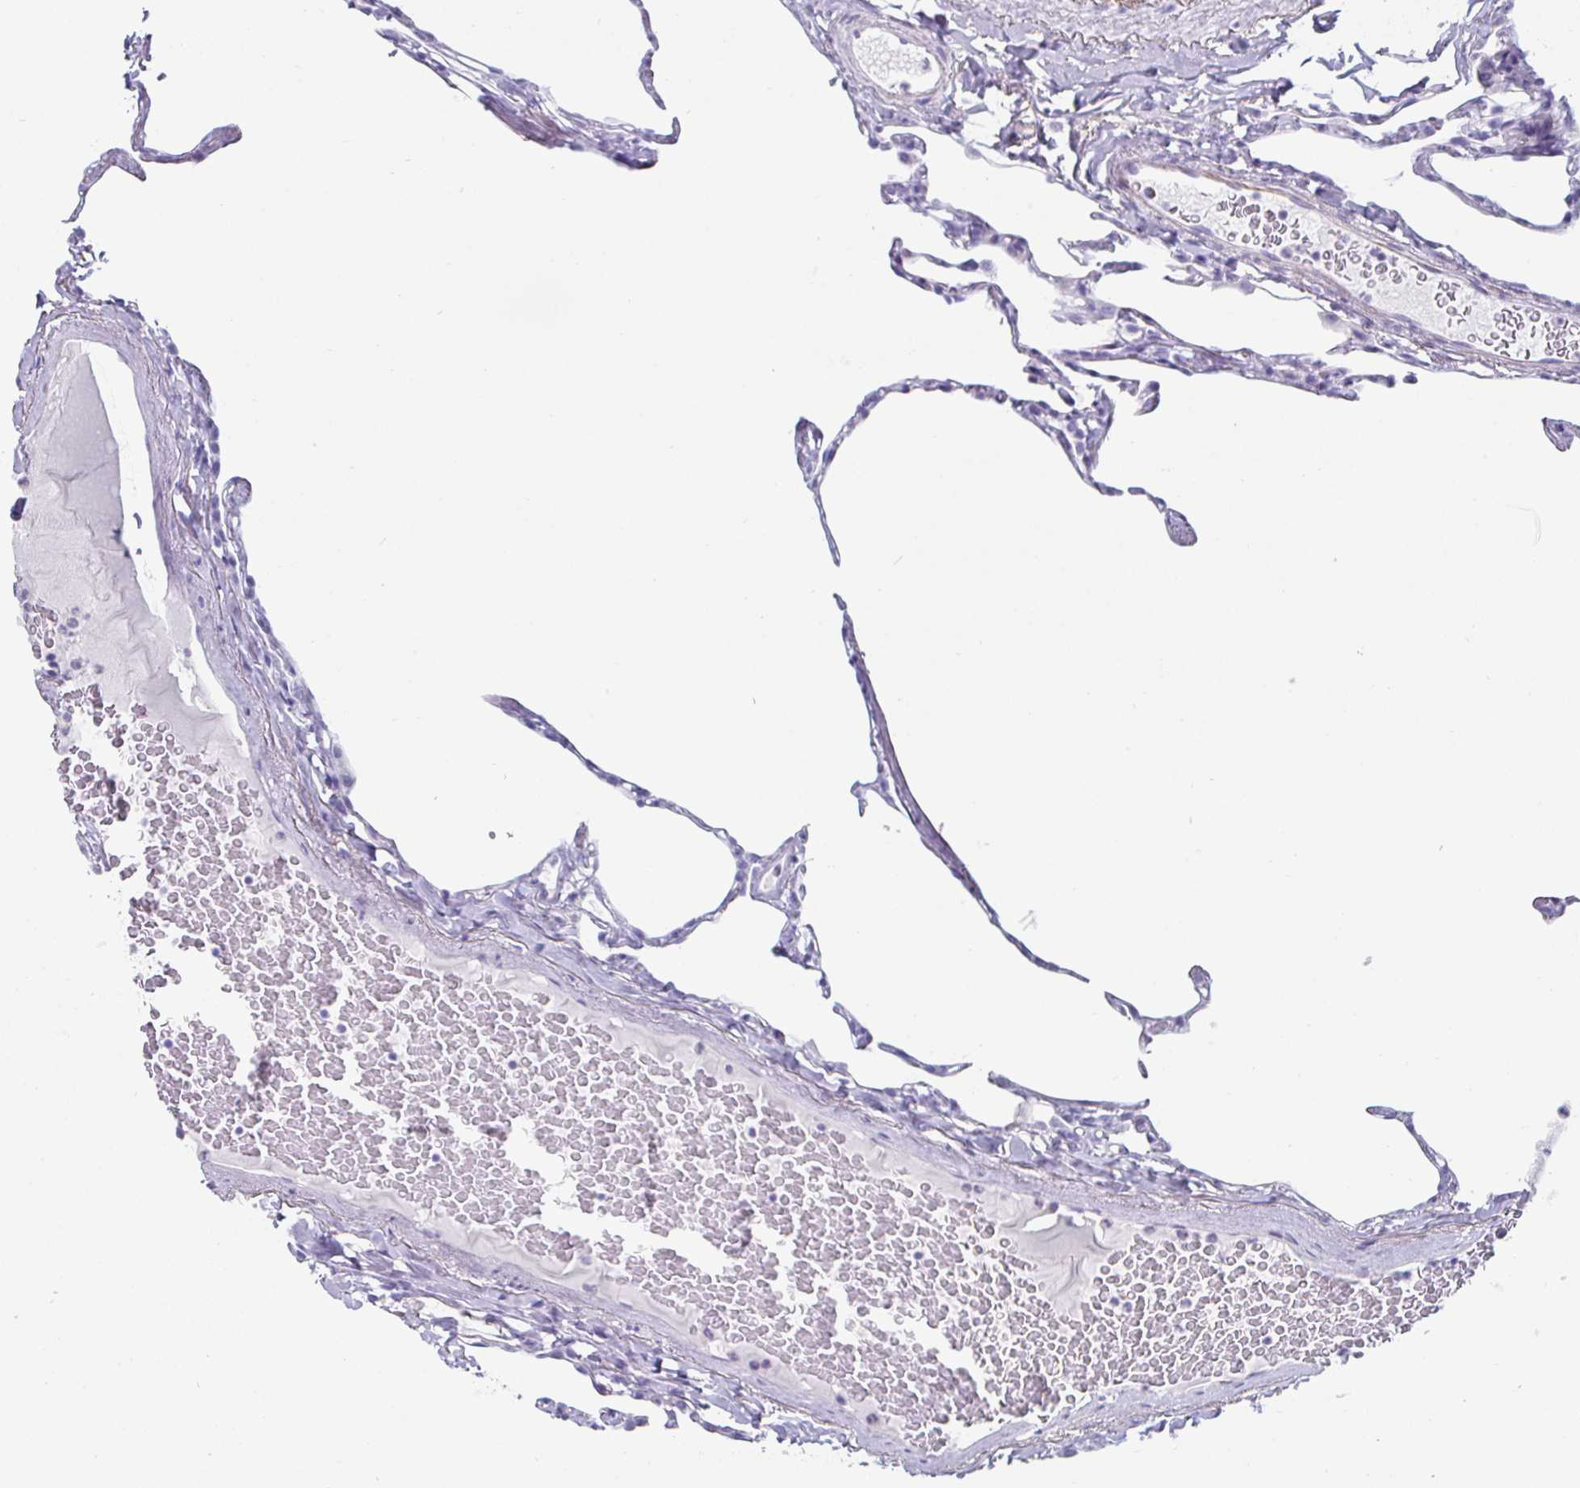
{"staining": {"intensity": "negative", "quantity": "none", "location": "none"}, "tissue": "lung", "cell_type": "Alveolar cells", "image_type": "normal", "snomed": [{"axis": "morphology", "description": "Normal tissue, NOS"}, {"axis": "topography", "description": "Lung"}], "caption": "High magnification brightfield microscopy of normal lung stained with DAB (brown) and counterstained with hematoxylin (blue): alveolar cells show no significant expression. (Stains: DAB (3,3'-diaminobenzidine) immunohistochemistry (IHC) with hematoxylin counter stain, Microscopy: brightfield microscopy at high magnification).", "gene": "CREG2", "patient": {"sex": "male", "age": 65}}